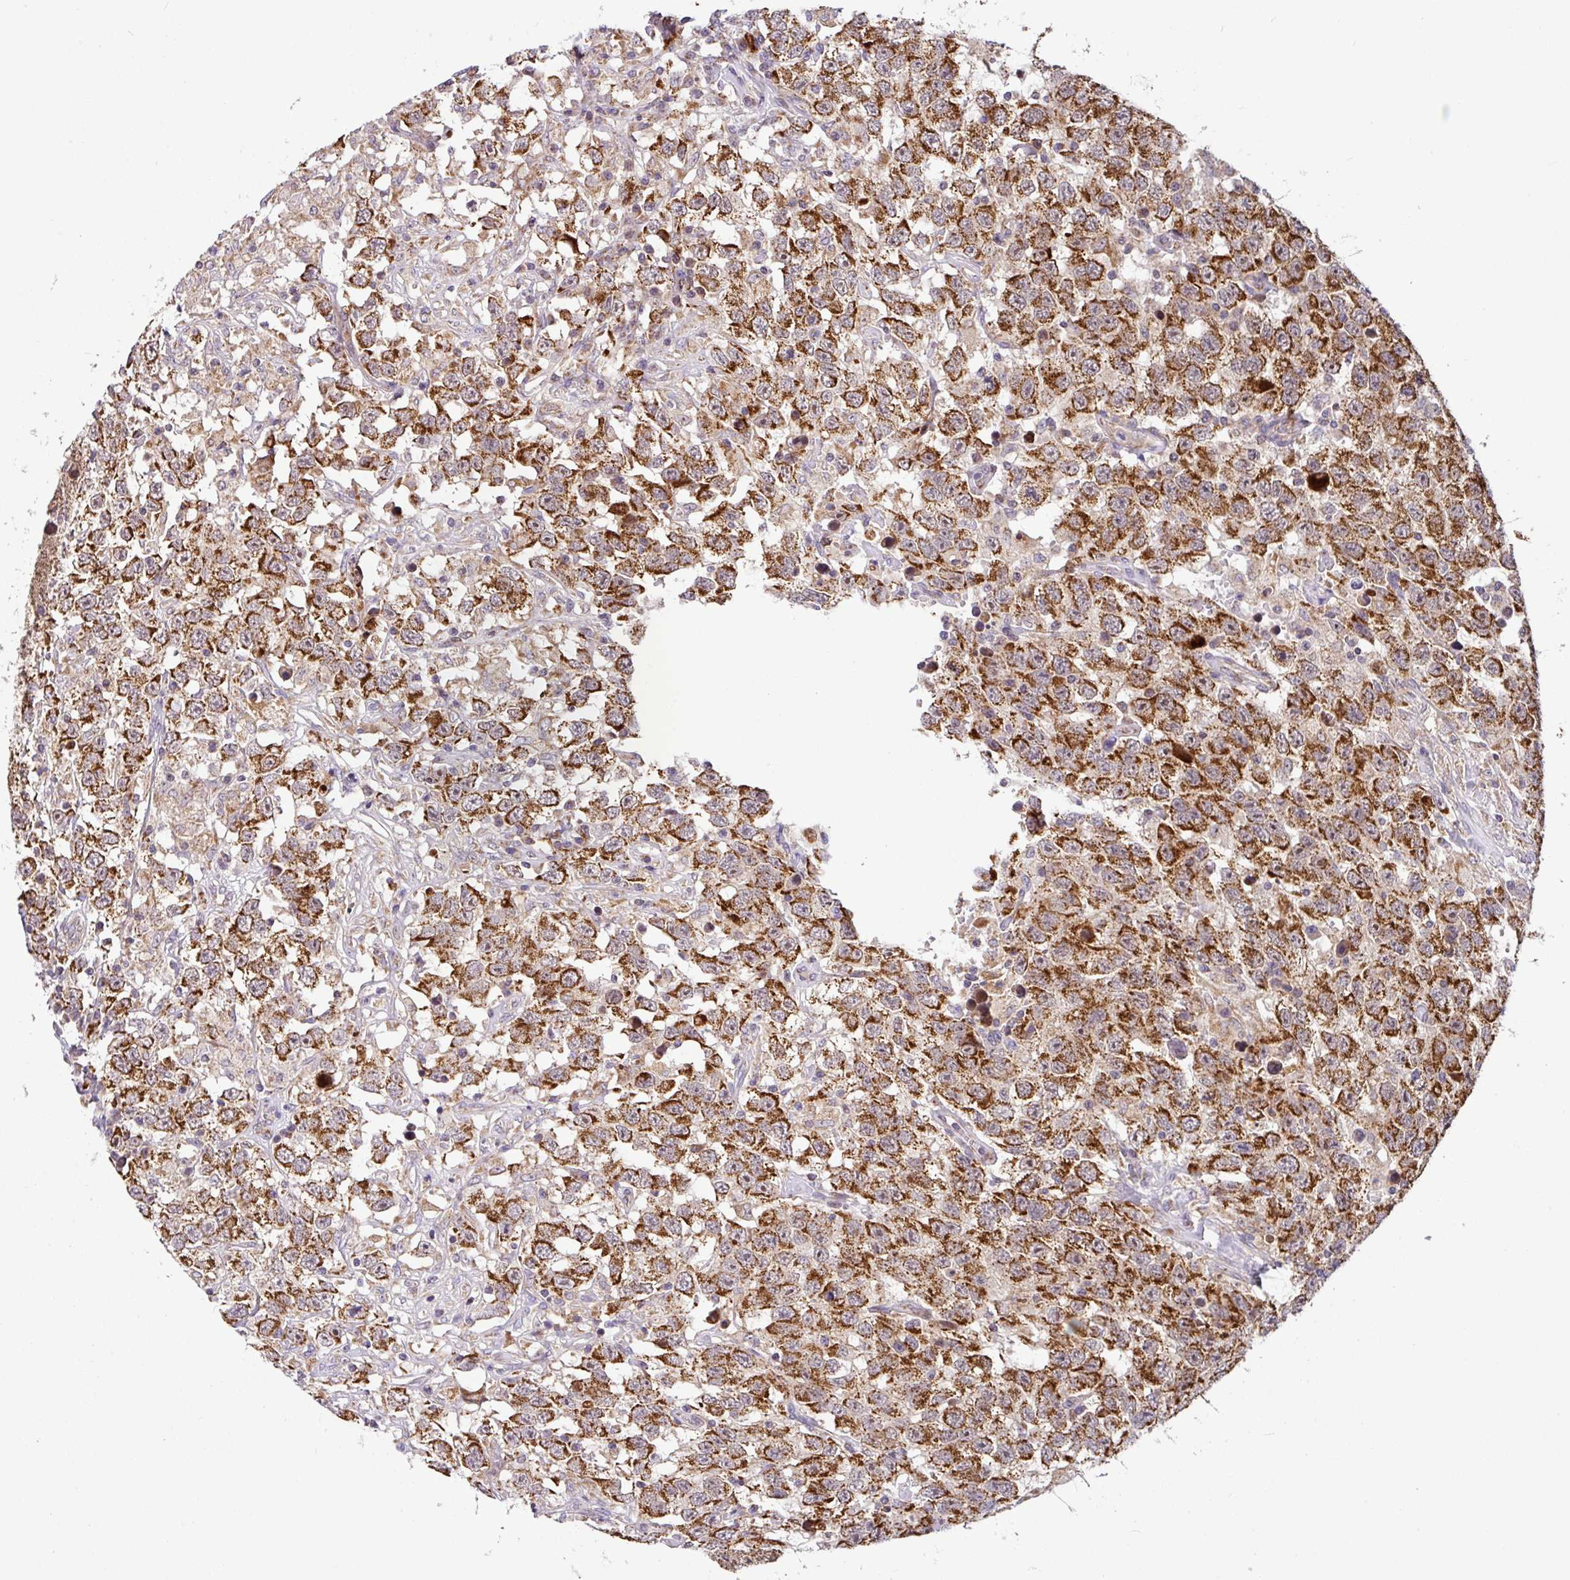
{"staining": {"intensity": "strong", "quantity": ">75%", "location": "cytoplasmic/membranous"}, "tissue": "testis cancer", "cell_type": "Tumor cells", "image_type": "cancer", "snomed": [{"axis": "morphology", "description": "Seminoma, NOS"}, {"axis": "topography", "description": "Testis"}], "caption": "A brown stain highlights strong cytoplasmic/membranous staining of a protein in seminoma (testis) tumor cells. (DAB (3,3'-diaminobenzidine) IHC, brown staining for protein, blue staining for nuclei).", "gene": "SARS2", "patient": {"sex": "male", "age": 41}}